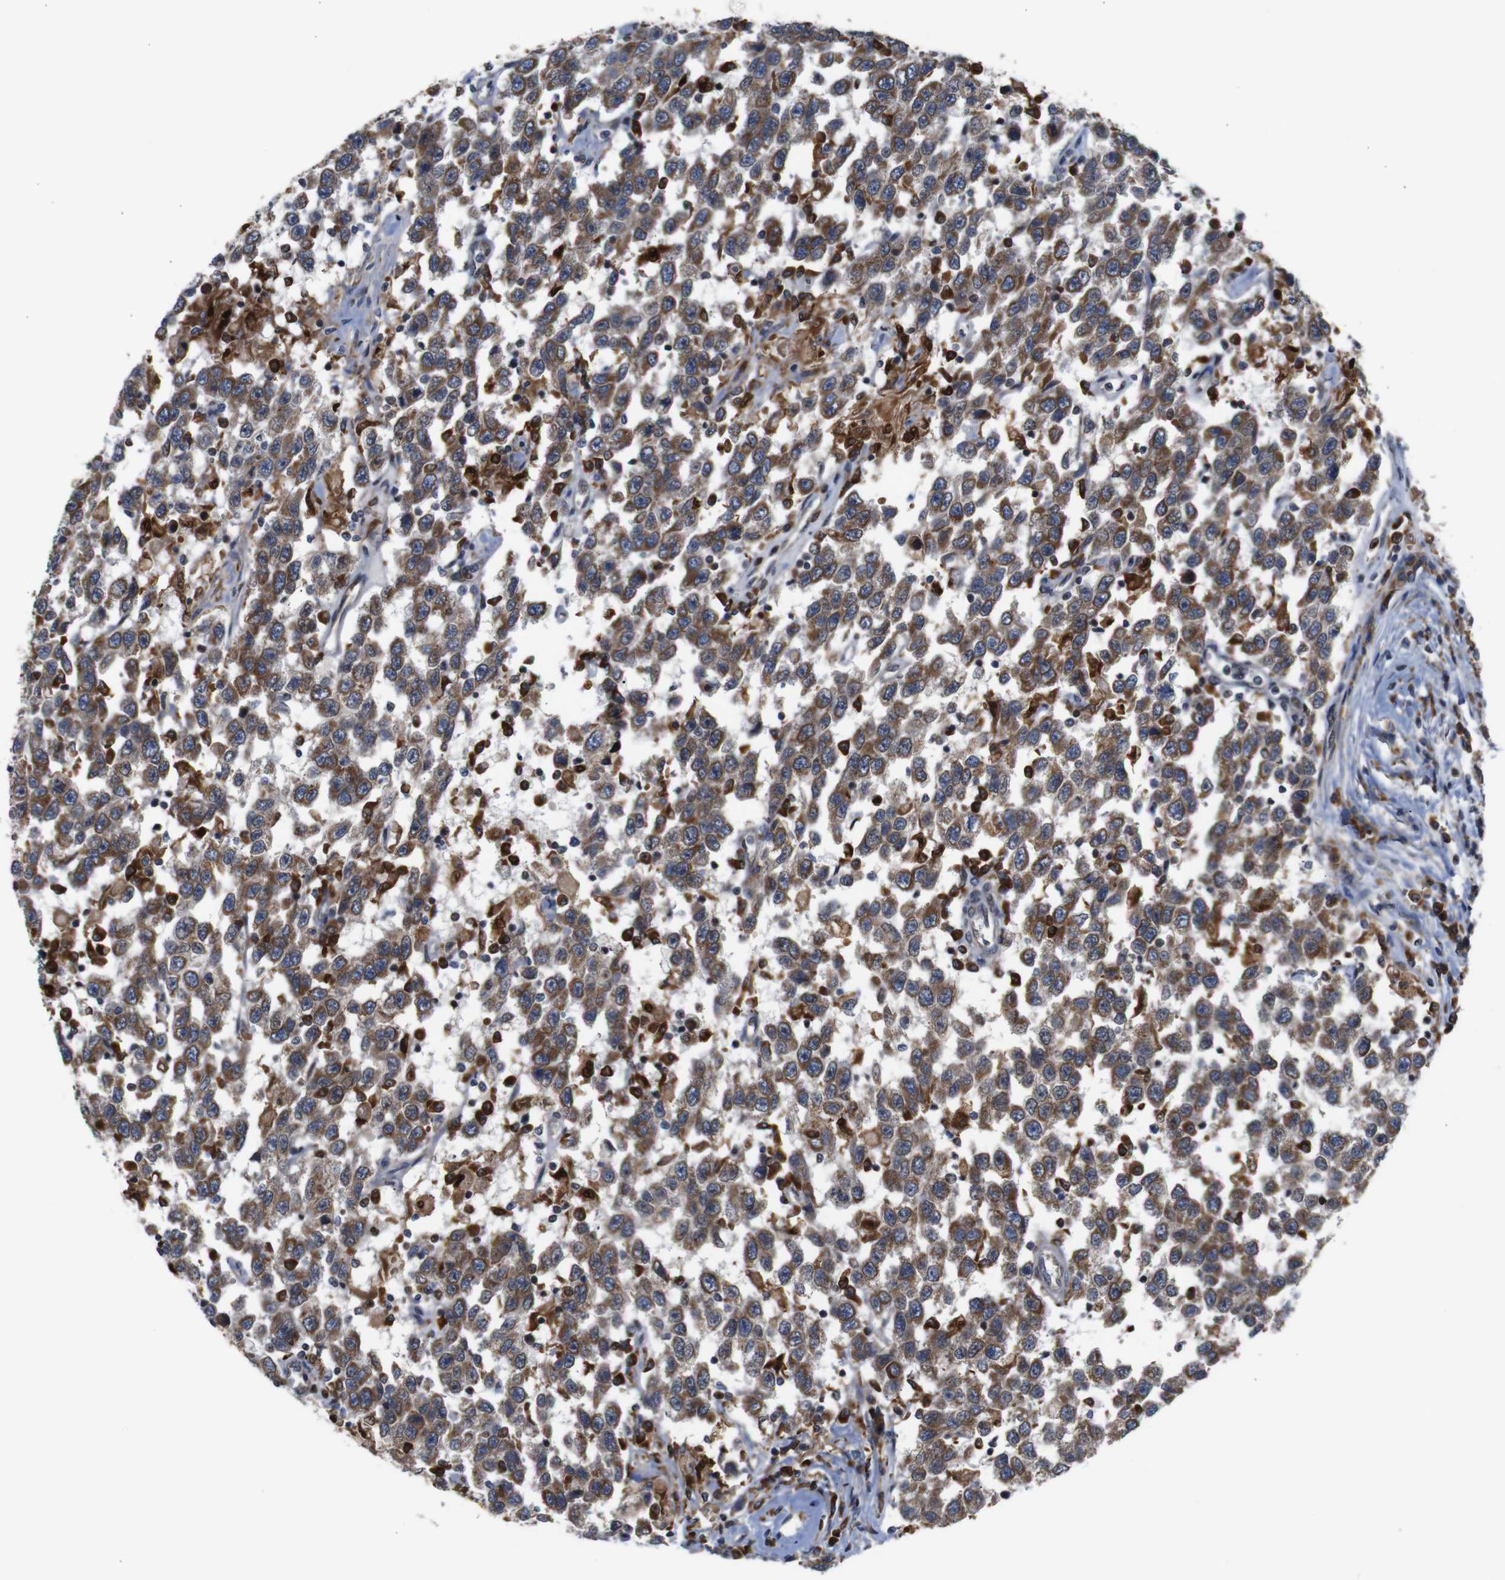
{"staining": {"intensity": "moderate", "quantity": ">75%", "location": "cytoplasmic/membranous"}, "tissue": "testis cancer", "cell_type": "Tumor cells", "image_type": "cancer", "snomed": [{"axis": "morphology", "description": "Seminoma, NOS"}, {"axis": "topography", "description": "Testis"}], "caption": "Testis cancer stained with a brown dye reveals moderate cytoplasmic/membranous positive positivity in approximately >75% of tumor cells.", "gene": "PTPN1", "patient": {"sex": "male", "age": 41}}